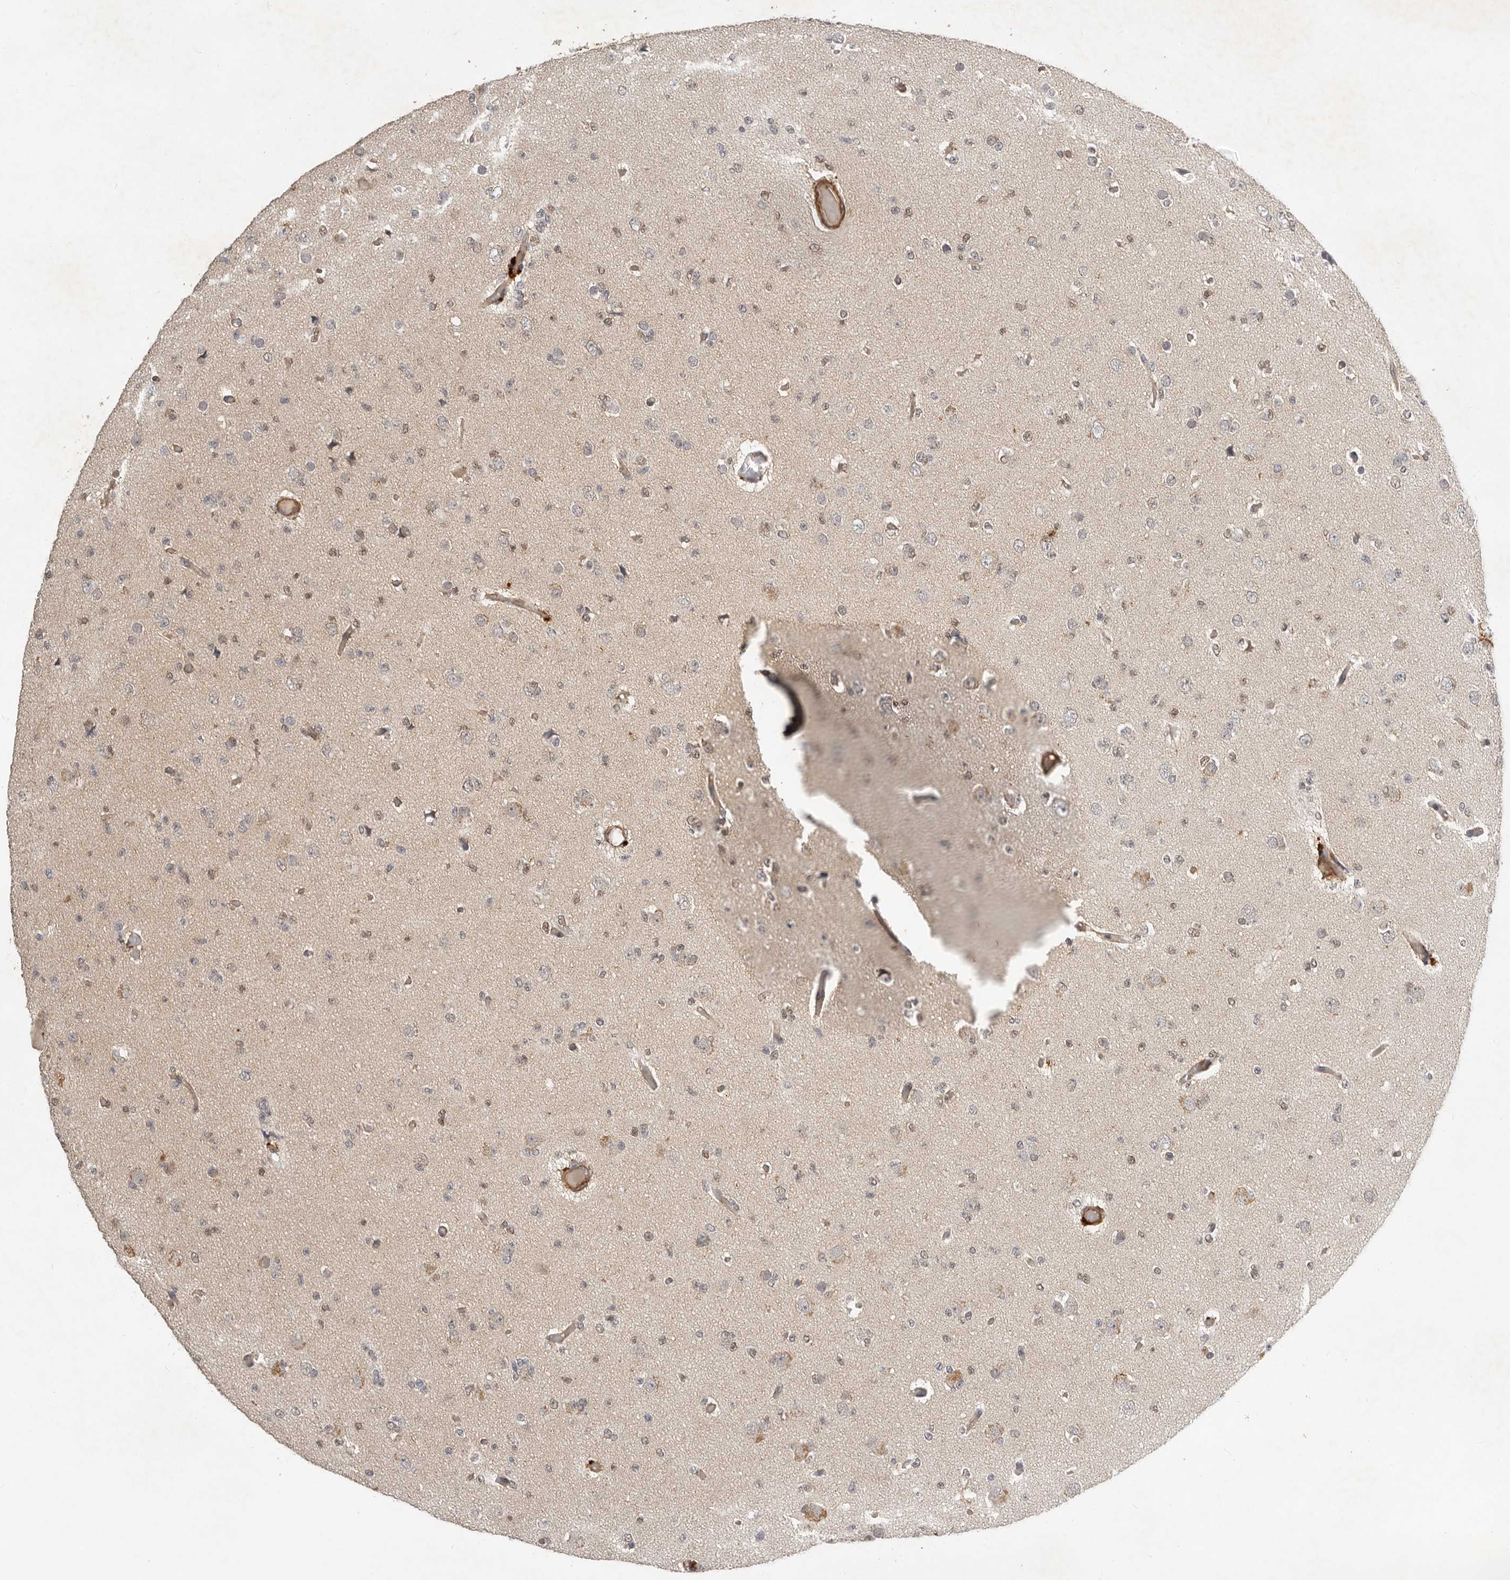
{"staining": {"intensity": "weak", "quantity": "<25%", "location": "nuclear"}, "tissue": "glioma", "cell_type": "Tumor cells", "image_type": "cancer", "snomed": [{"axis": "morphology", "description": "Glioma, malignant, Low grade"}, {"axis": "topography", "description": "Brain"}], "caption": "Immunohistochemistry image of malignant glioma (low-grade) stained for a protein (brown), which shows no expression in tumor cells.", "gene": "RNF157", "patient": {"sex": "female", "age": 22}}